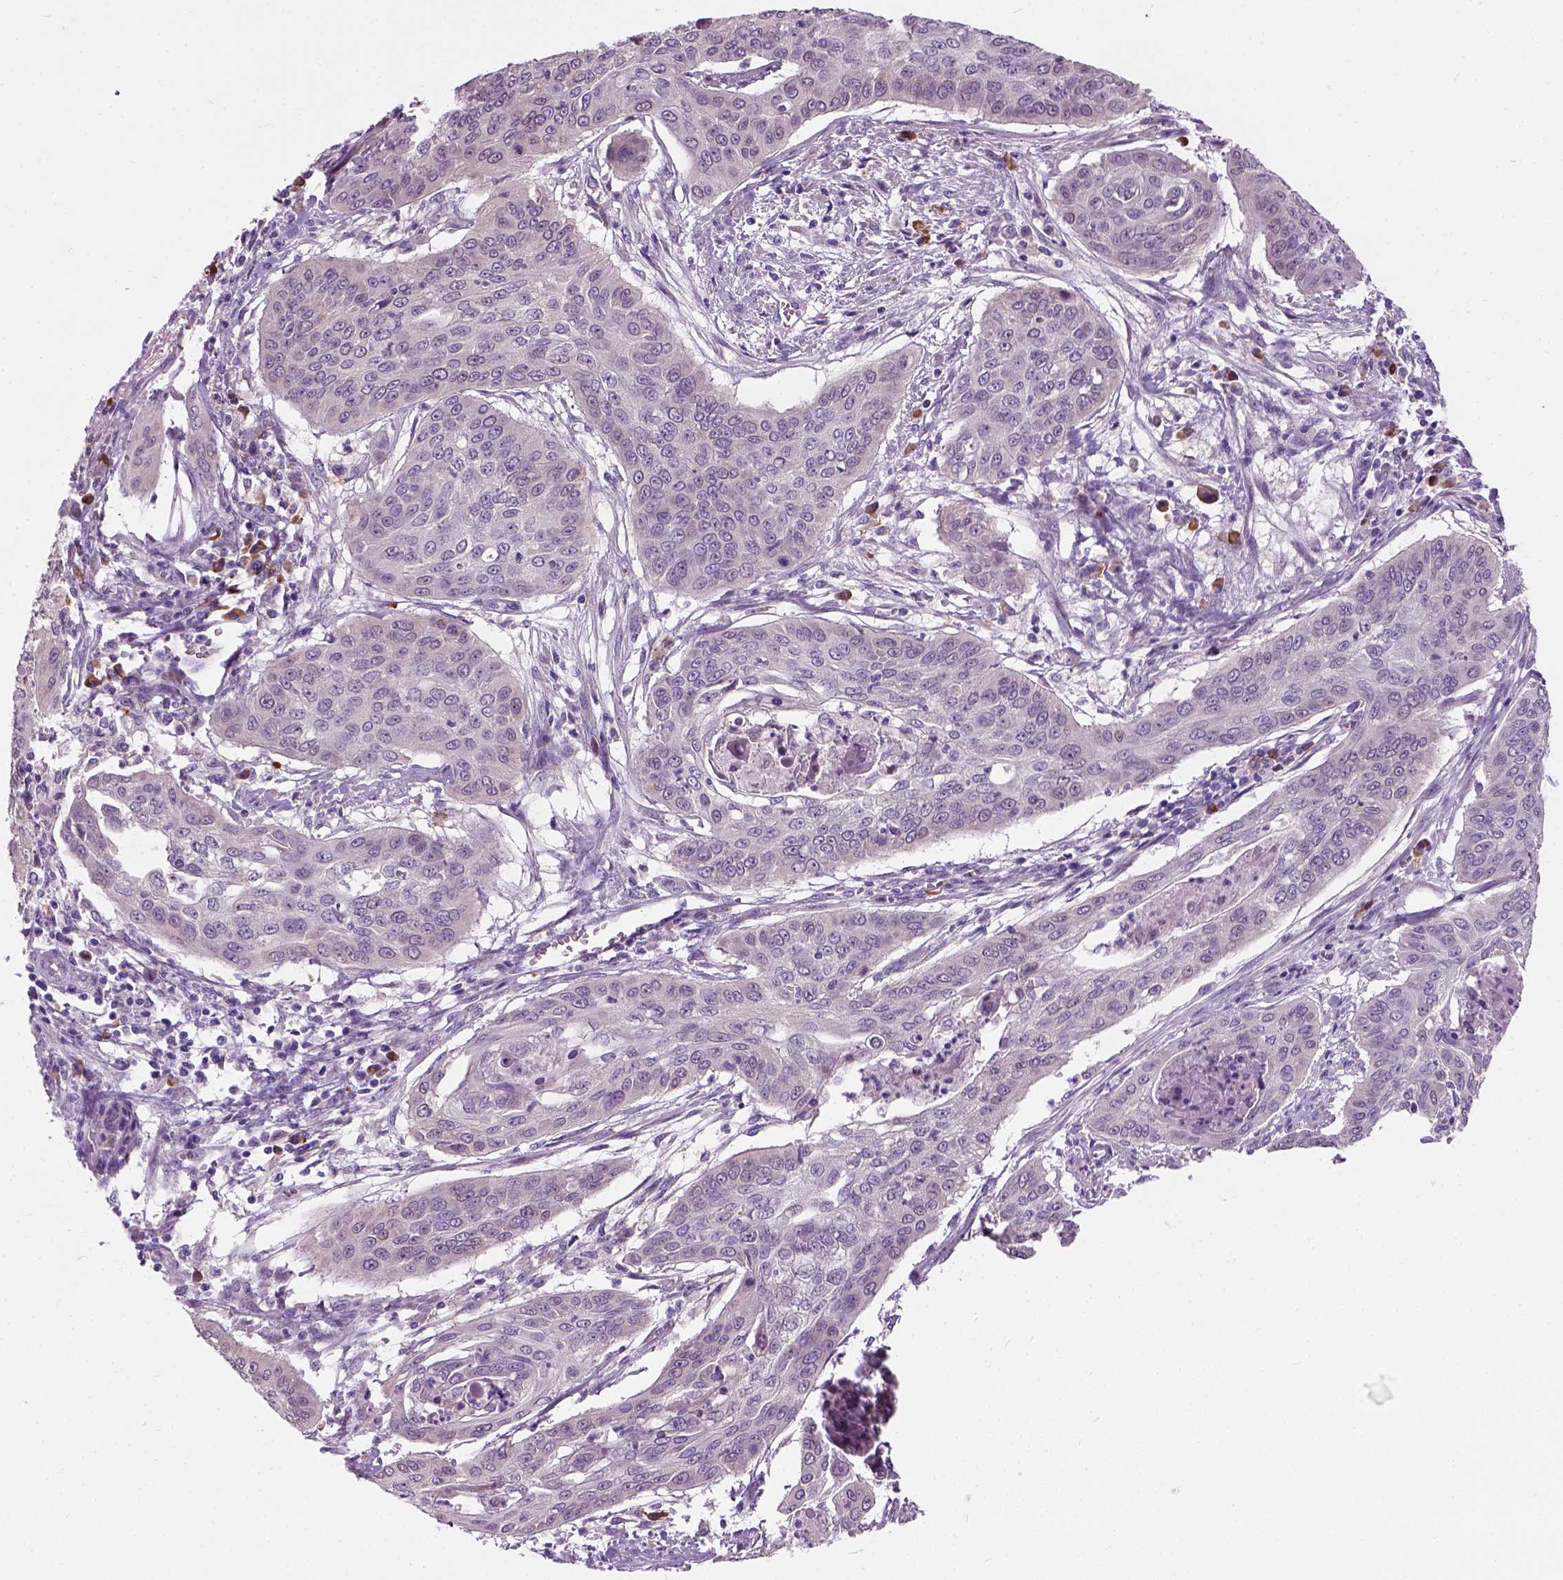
{"staining": {"intensity": "negative", "quantity": "none", "location": "none"}, "tissue": "cervical cancer", "cell_type": "Tumor cells", "image_type": "cancer", "snomed": [{"axis": "morphology", "description": "Squamous cell carcinoma, NOS"}, {"axis": "topography", "description": "Cervix"}], "caption": "Immunohistochemistry of squamous cell carcinoma (cervical) reveals no positivity in tumor cells. Nuclei are stained in blue.", "gene": "TRIM72", "patient": {"sex": "female", "age": 39}}